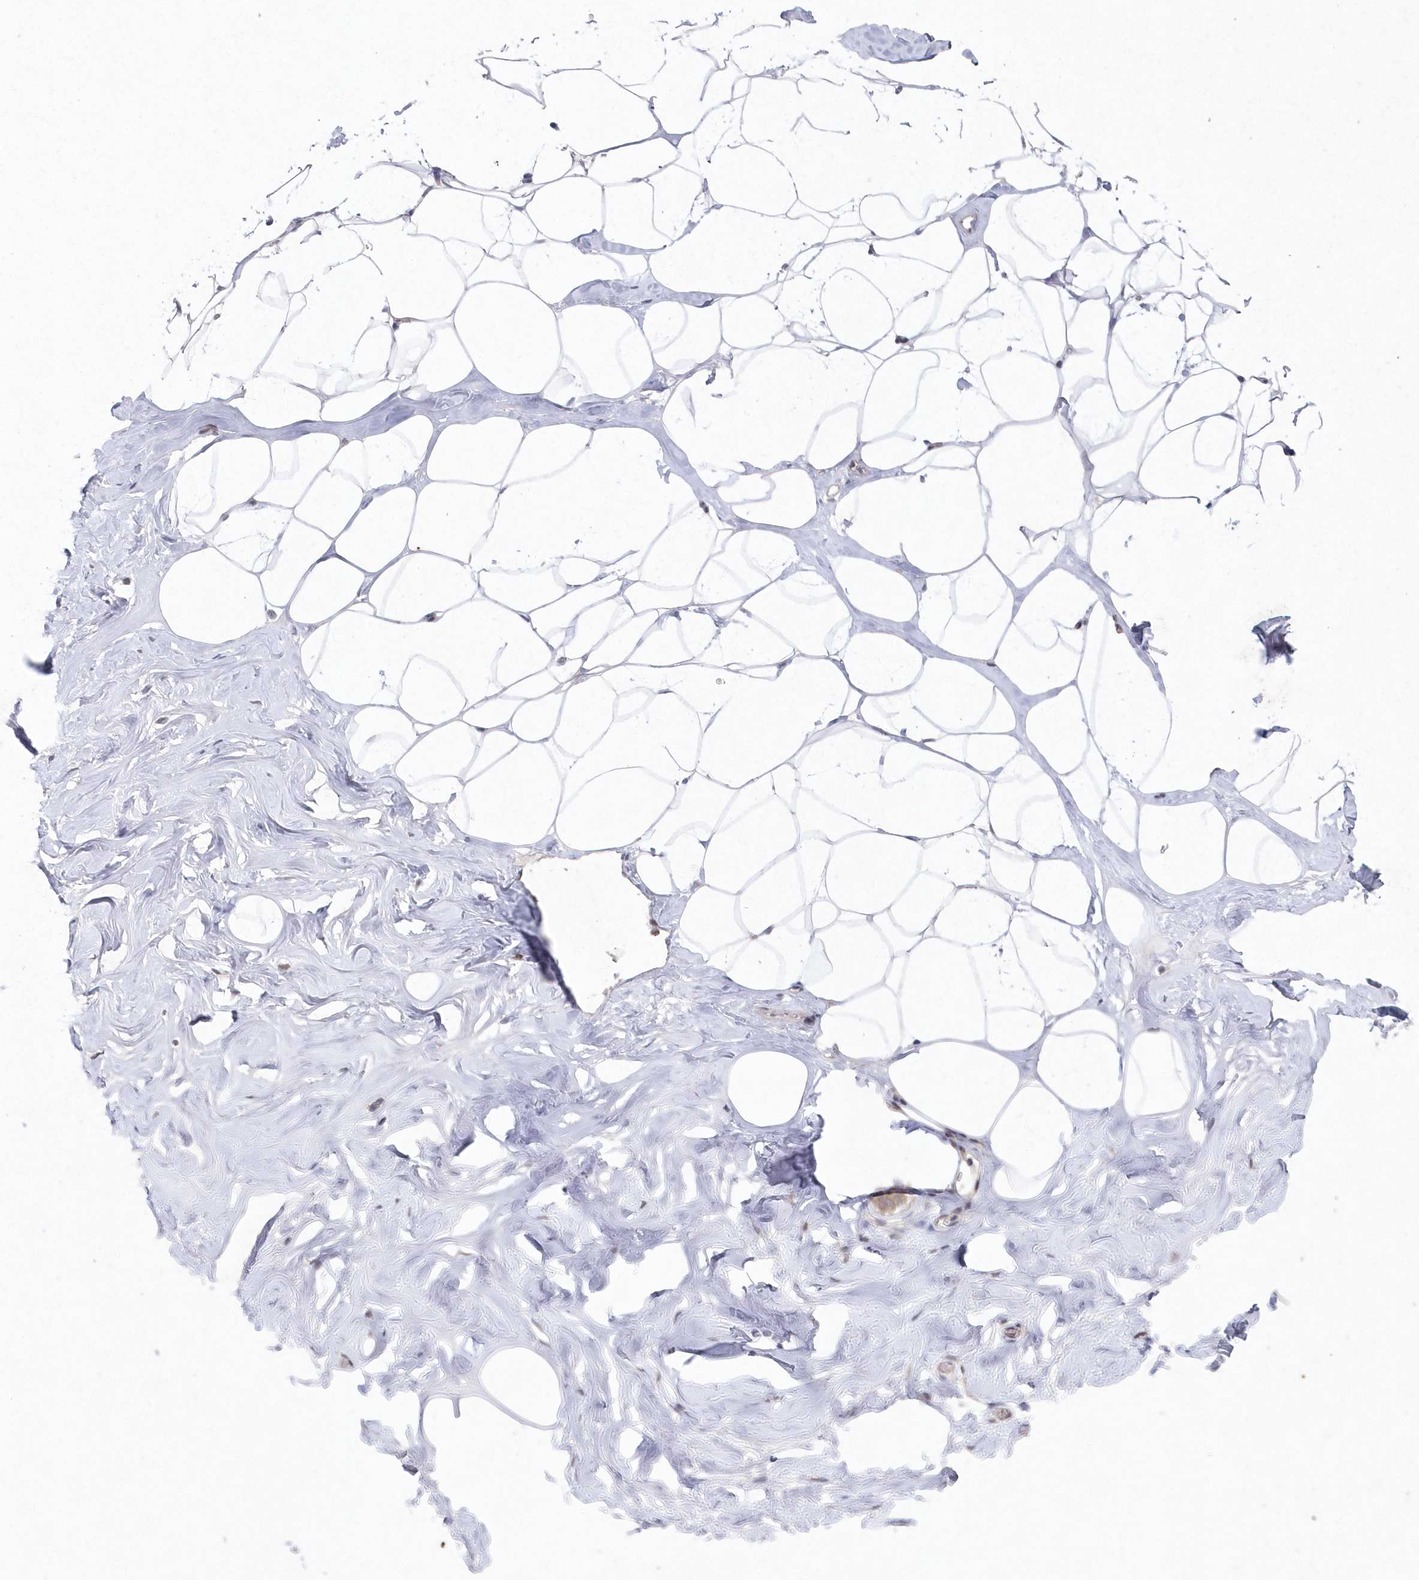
{"staining": {"intensity": "weak", "quantity": "25%-75%", "location": "cytoplasmic/membranous"}, "tissue": "adipose tissue", "cell_type": "Adipocytes", "image_type": "normal", "snomed": [{"axis": "morphology", "description": "Normal tissue, NOS"}, {"axis": "morphology", "description": "Fibrosis, NOS"}, {"axis": "topography", "description": "Breast"}, {"axis": "topography", "description": "Adipose tissue"}], "caption": "This is a micrograph of IHC staining of normal adipose tissue, which shows weak expression in the cytoplasmic/membranous of adipocytes.", "gene": "VSIG2", "patient": {"sex": "female", "age": 39}}